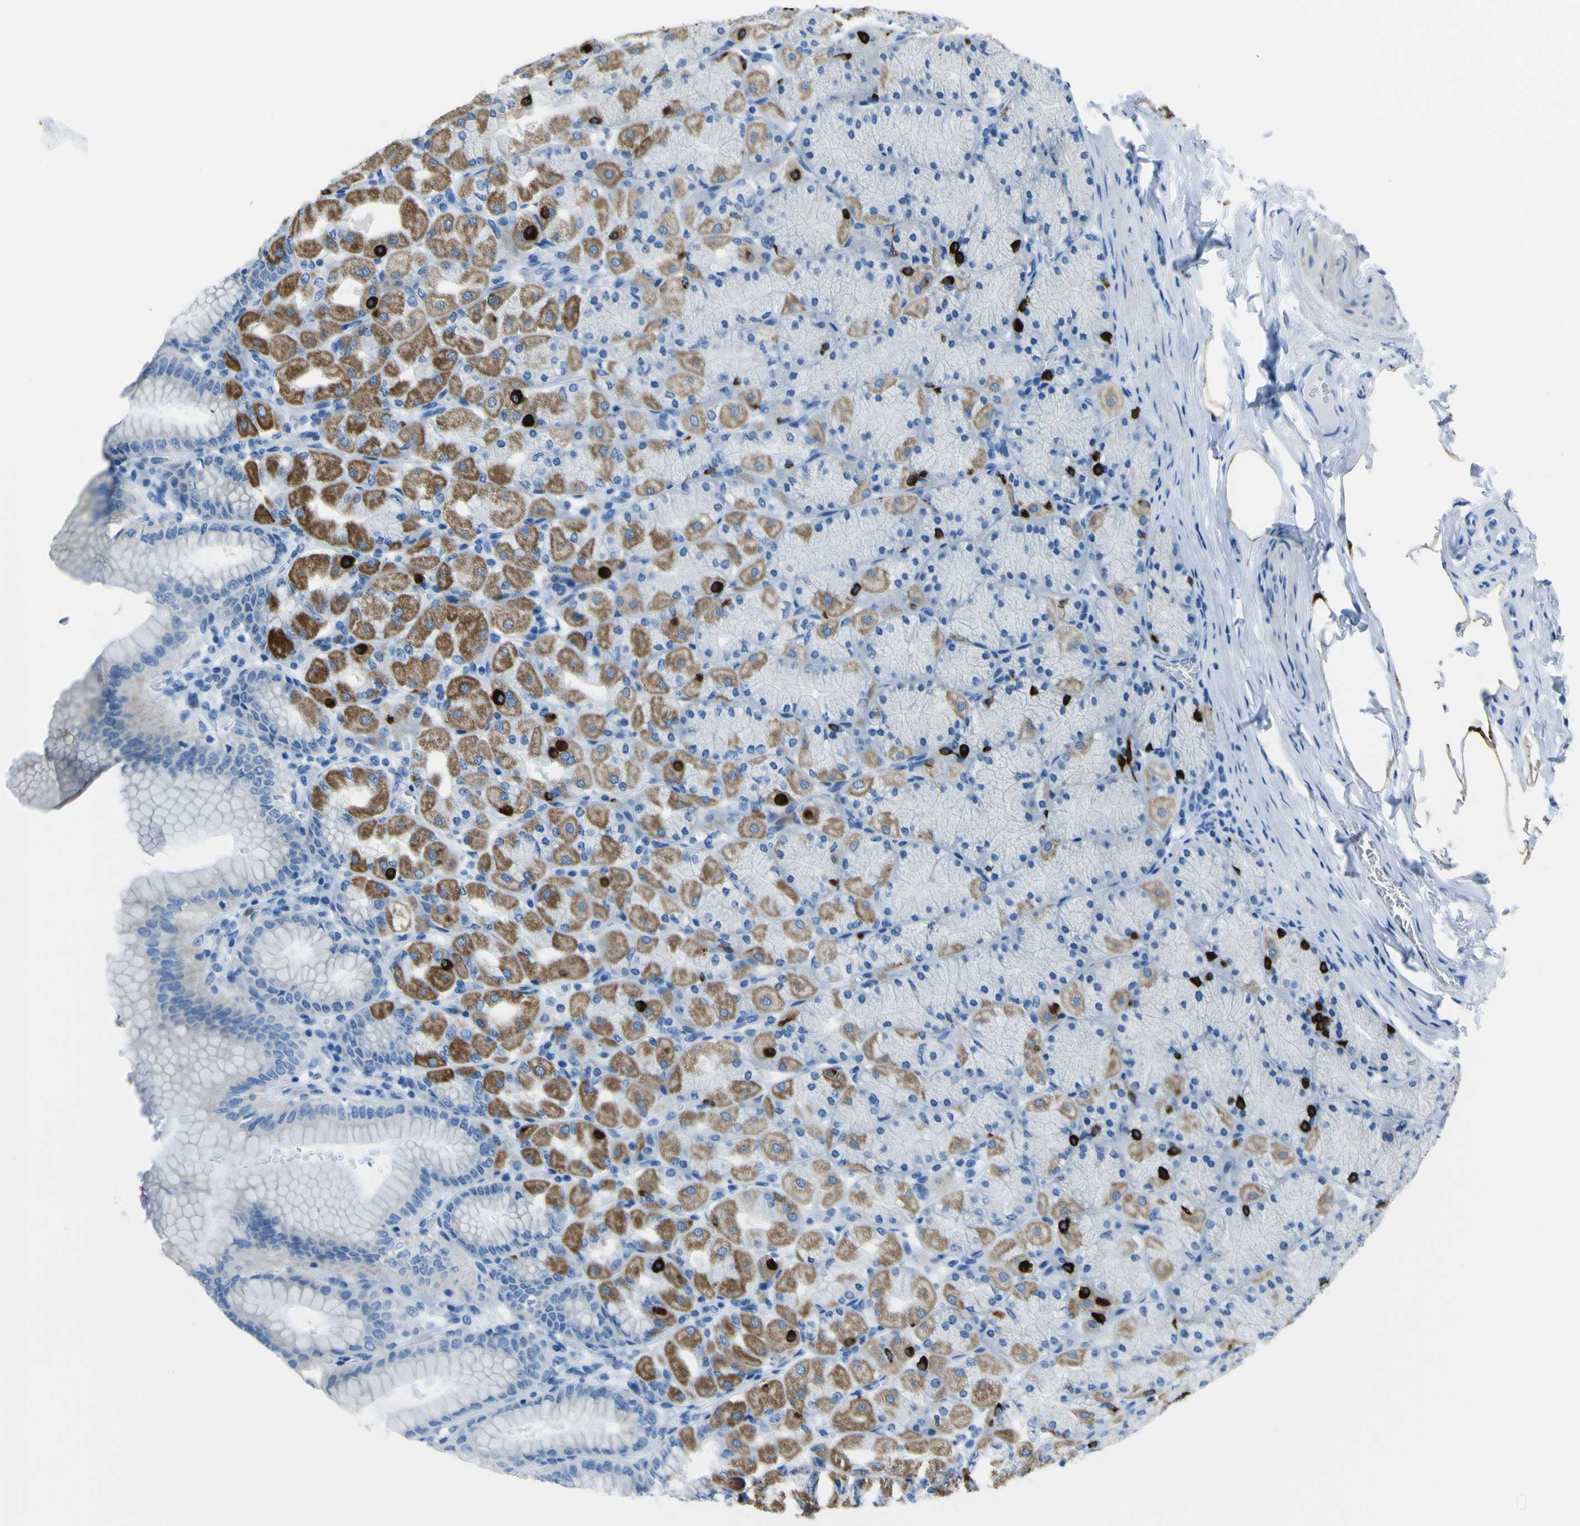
{"staining": {"intensity": "moderate", "quantity": "25%-75%", "location": "cytoplasmic/membranous"}, "tissue": "stomach", "cell_type": "Glandular cells", "image_type": "normal", "snomed": [{"axis": "morphology", "description": "Normal tissue, NOS"}, {"axis": "topography", "description": "Stomach, upper"}], "caption": "A histopathology image showing moderate cytoplasmic/membranous expression in about 25%-75% of glandular cells in benign stomach, as visualized by brown immunohistochemical staining.", "gene": "ACSL1", "patient": {"sex": "female", "age": 56}}